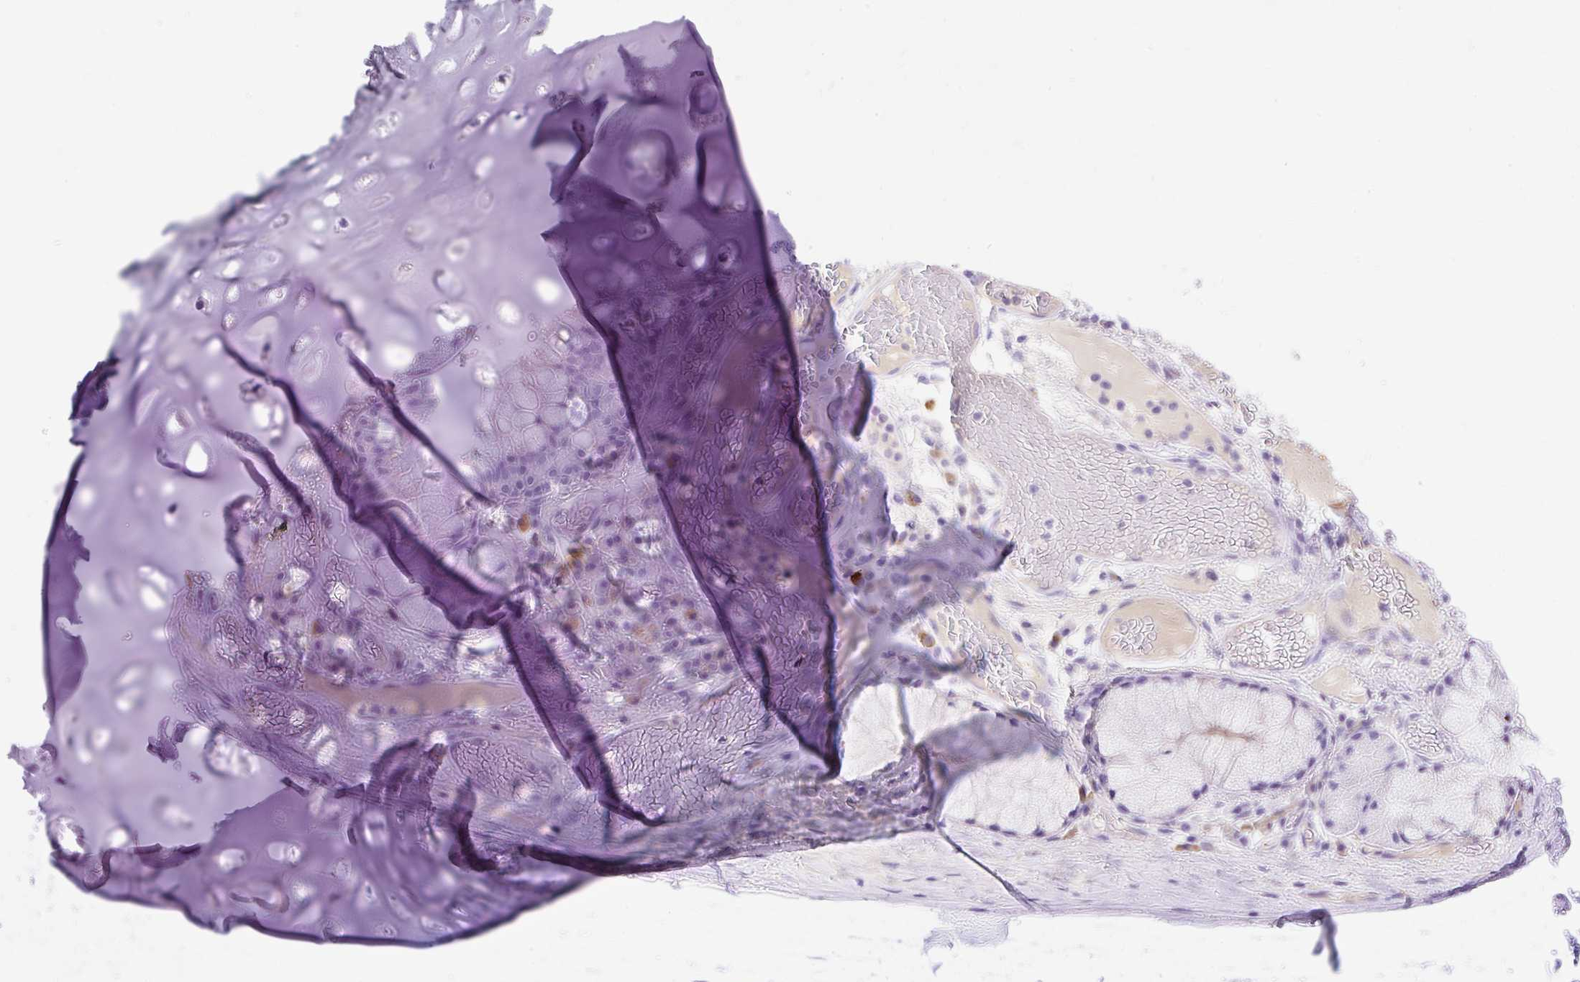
{"staining": {"intensity": "negative", "quantity": "none", "location": "none"}, "tissue": "adipose tissue", "cell_type": "Adipocytes", "image_type": "normal", "snomed": [{"axis": "morphology", "description": "Normal tissue, NOS"}, {"axis": "topography", "description": "Cartilage tissue"}, {"axis": "topography", "description": "Bronchus"}], "caption": "Adipocytes are negative for protein expression in benign human adipose tissue. (Stains: DAB (3,3'-diaminobenzidine) immunohistochemistry with hematoxylin counter stain, Microscopy: brightfield microscopy at high magnification).", "gene": "HEXB", "patient": {"sex": "male", "age": 56}}